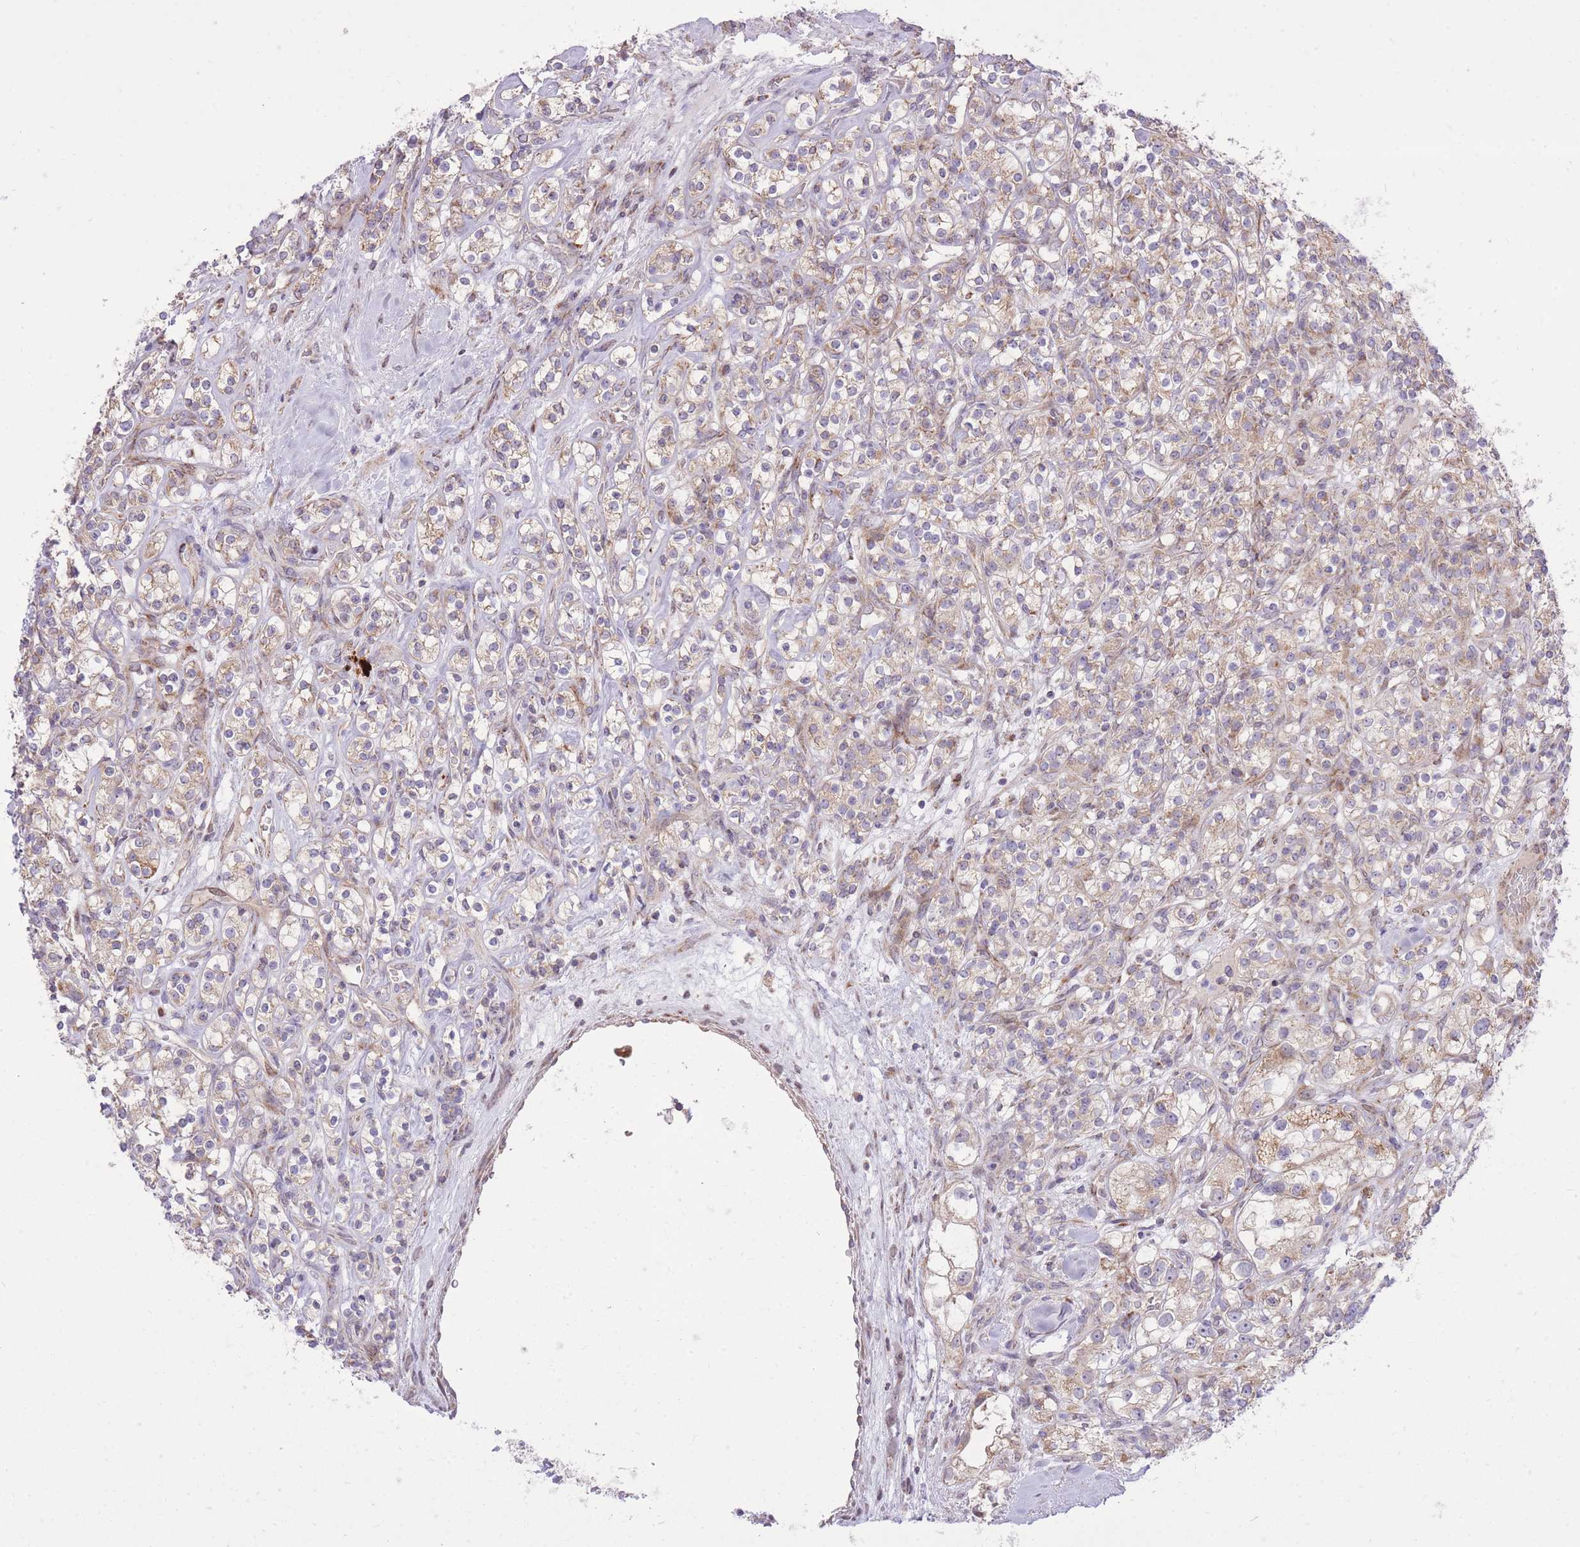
{"staining": {"intensity": "weak", "quantity": "25%-75%", "location": "cytoplasmic/membranous"}, "tissue": "renal cancer", "cell_type": "Tumor cells", "image_type": "cancer", "snomed": [{"axis": "morphology", "description": "Adenocarcinoma, NOS"}, {"axis": "topography", "description": "Kidney"}], "caption": "Brown immunohistochemical staining in human renal cancer (adenocarcinoma) demonstrates weak cytoplasmic/membranous expression in approximately 25%-75% of tumor cells.", "gene": "SLC4A4", "patient": {"sex": "male", "age": 77}}